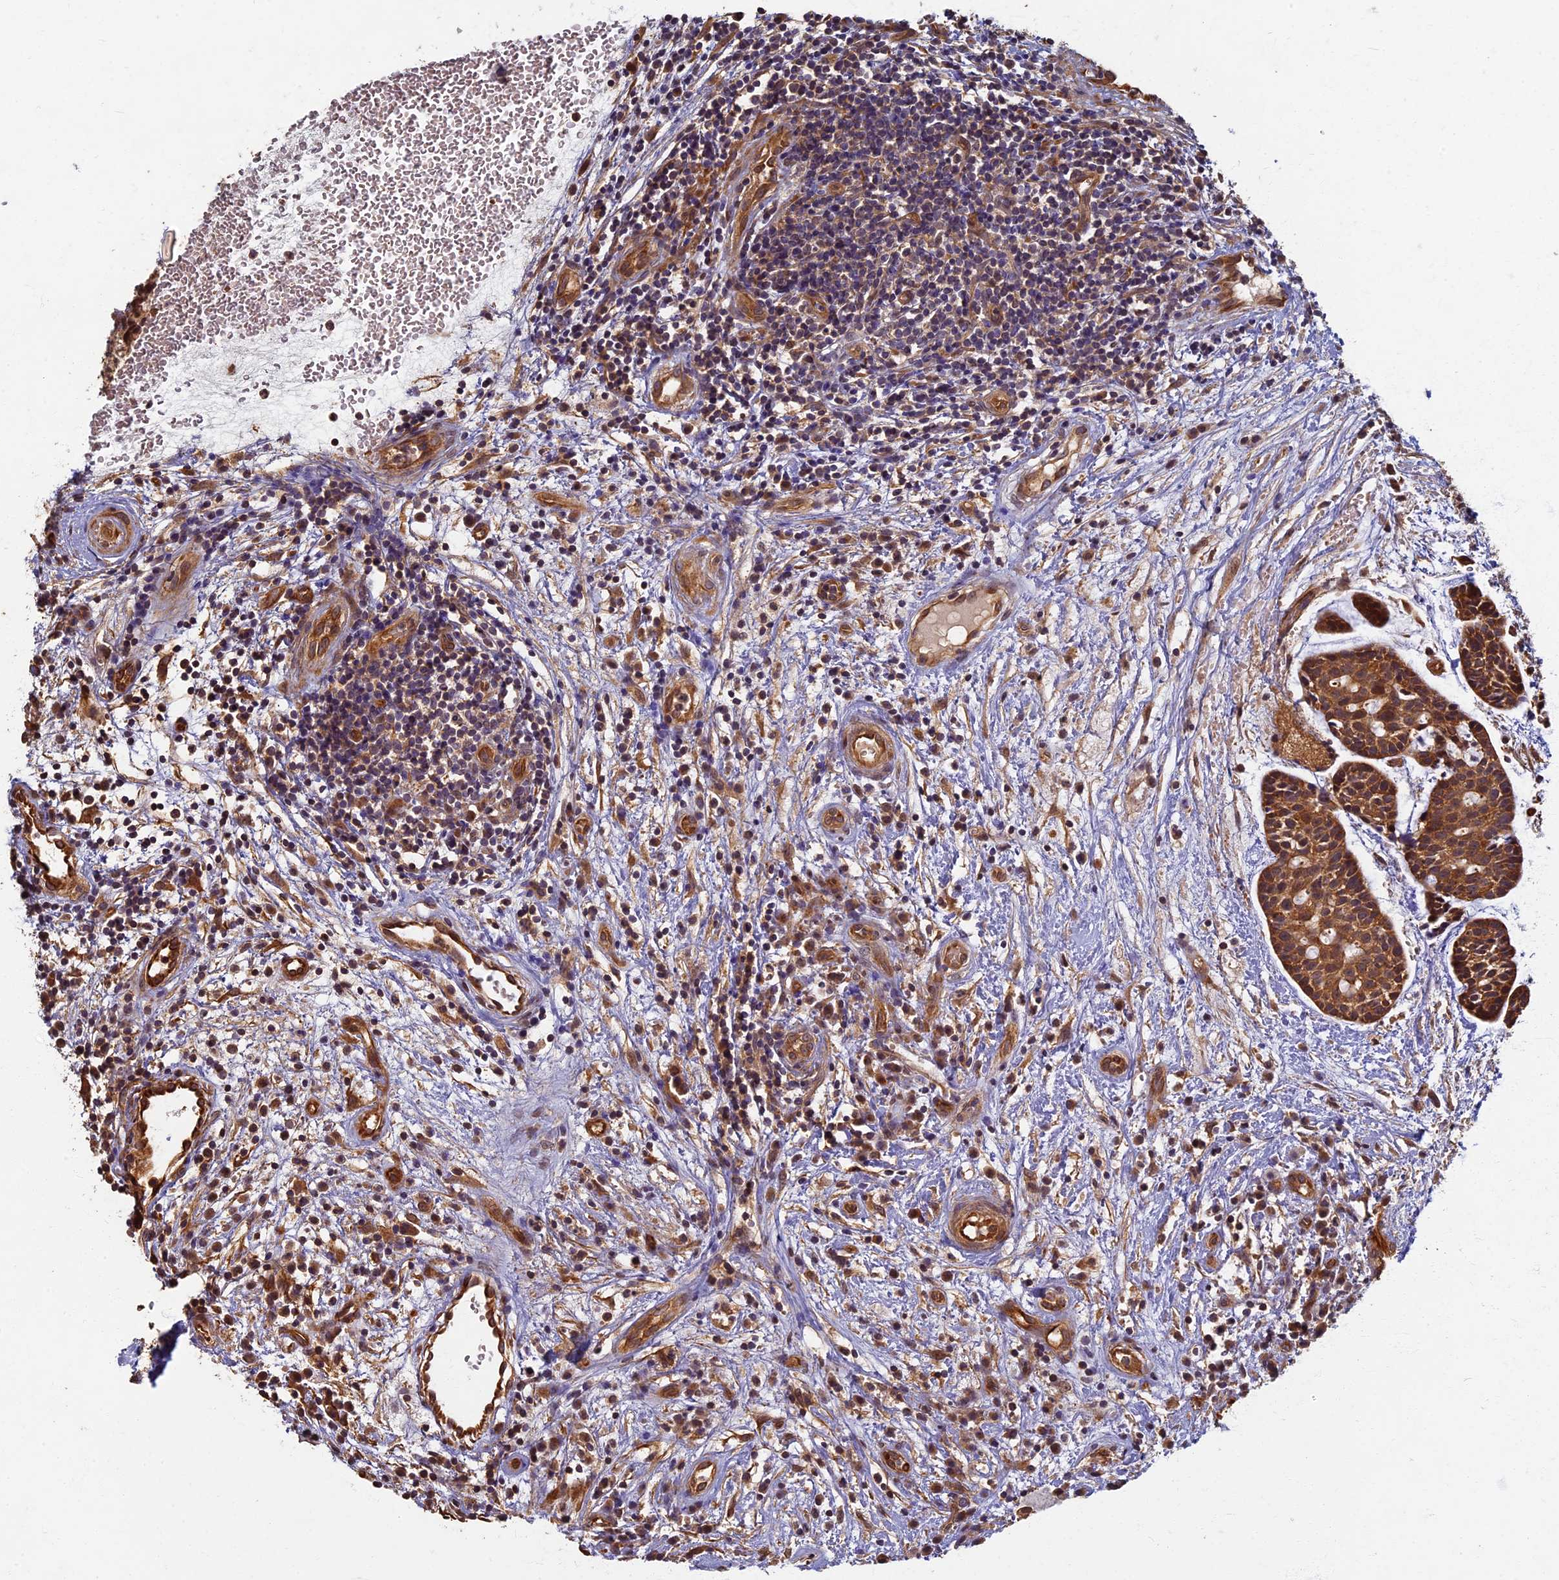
{"staining": {"intensity": "strong", "quantity": ">75%", "location": "cytoplasmic/membranous,nuclear"}, "tissue": "head and neck cancer", "cell_type": "Tumor cells", "image_type": "cancer", "snomed": [{"axis": "morphology", "description": "Adenocarcinoma, NOS"}, {"axis": "topography", "description": "Subcutis"}, {"axis": "topography", "description": "Head-Neck"}], "caption": "The immunohistochemical stain highlights strong cytoplasmic/membranous and nuclear expression in tumor cells of head and neck adenocarcinoma tissue.", "gene": "RSPH3", "patient": {"sex": "female", "age": 73}}